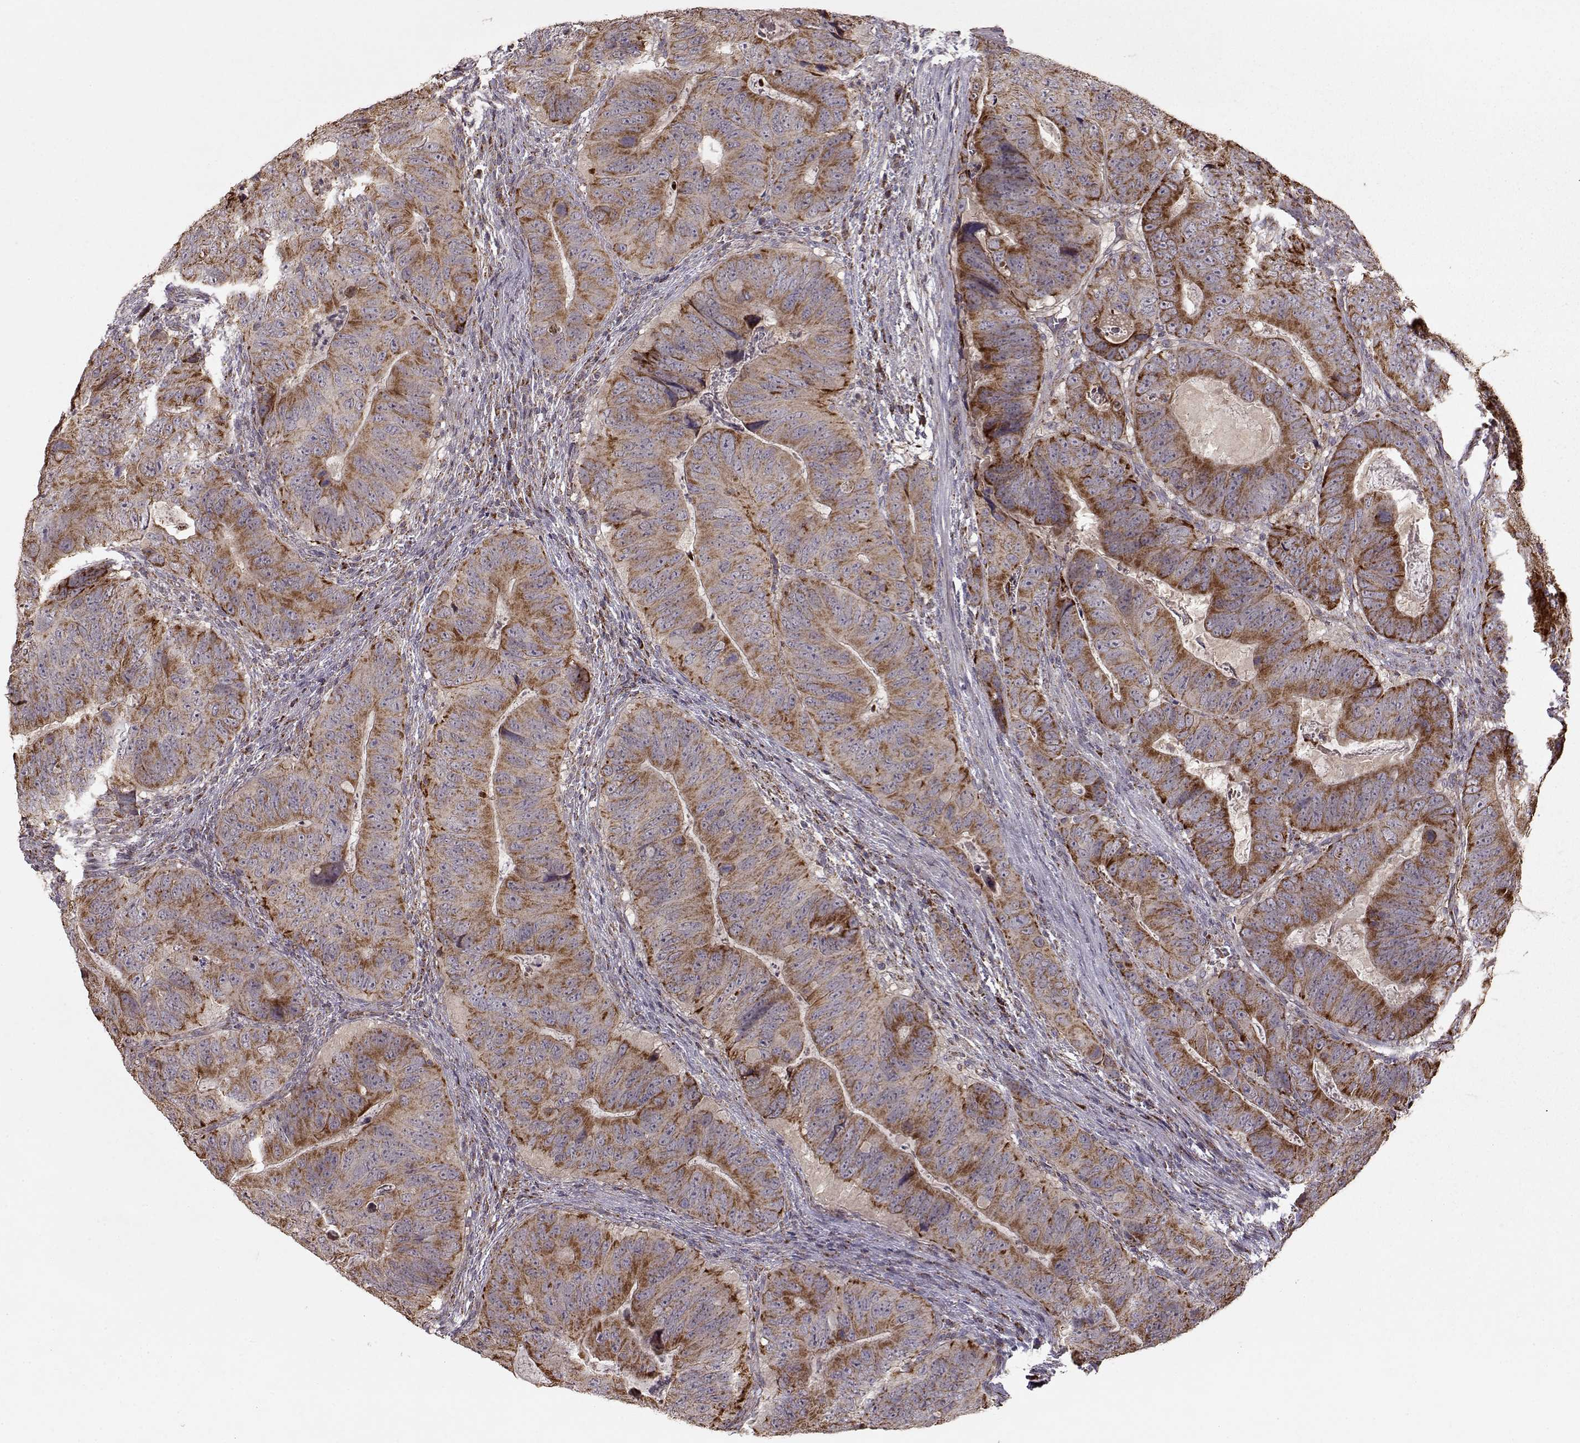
{"staining": {"intensity": "strong", "quantity": ">75%", "location": "cytoplasmic/membranous"}, "tissue": "colorectal cancer", "cell_type": "Tumor cells", "image_type": "cancer", "snomed": [{"axis": "morphology", "description": "Adenocarcinoma, NOS"}, {"axis": "topography", "description": "Colon"}], "caption": "Adenocarcinoma (colorectal) stained for a protein (brown) shows strong cytoplasmic/membranous positive positivity in approximately >75% of tumor cells.", "gene": "CMTM3", "patient": {"sex": "male", "age": 79}}